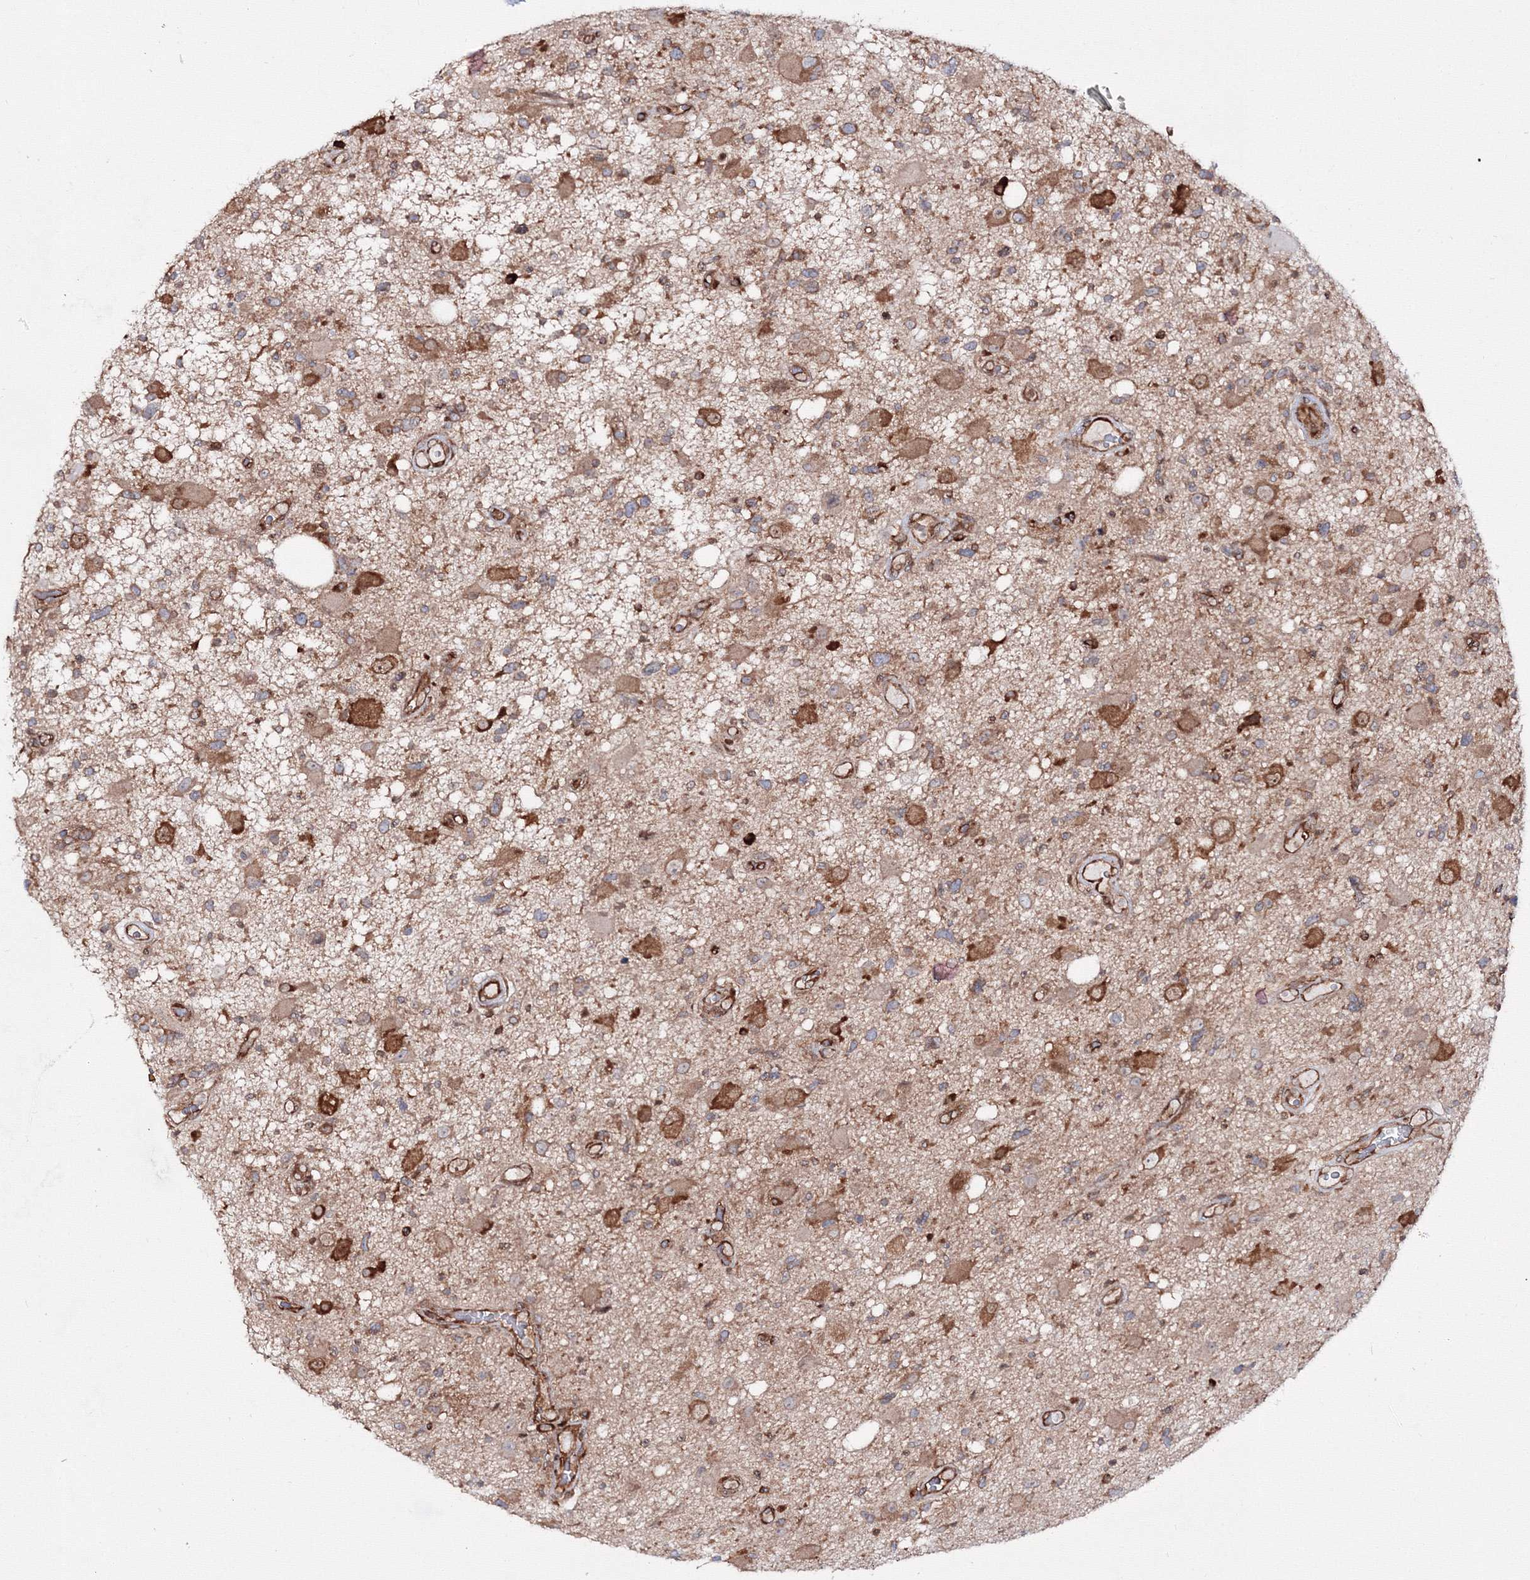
{"staining": {"intensity": "moderate", "quantity": ">75%", "location": "cytoplasmic/membranous"}, "tissue": "glioma", "cell_type": "Tumor cells", "image_type": "cancer", "snomed": [{"axis": "morphology", "description": "Glioma, malignant, High grade"}, {"axis": "topography", "description": "Brain"}], "caption": "About >75% of tumor cells in glioma display moderate cytoplasmic/membranous protein staining as visualized by brown immunohistochemical staining.", "gene": "HARS1", "patient": {"sex": "male", "age": 33}}